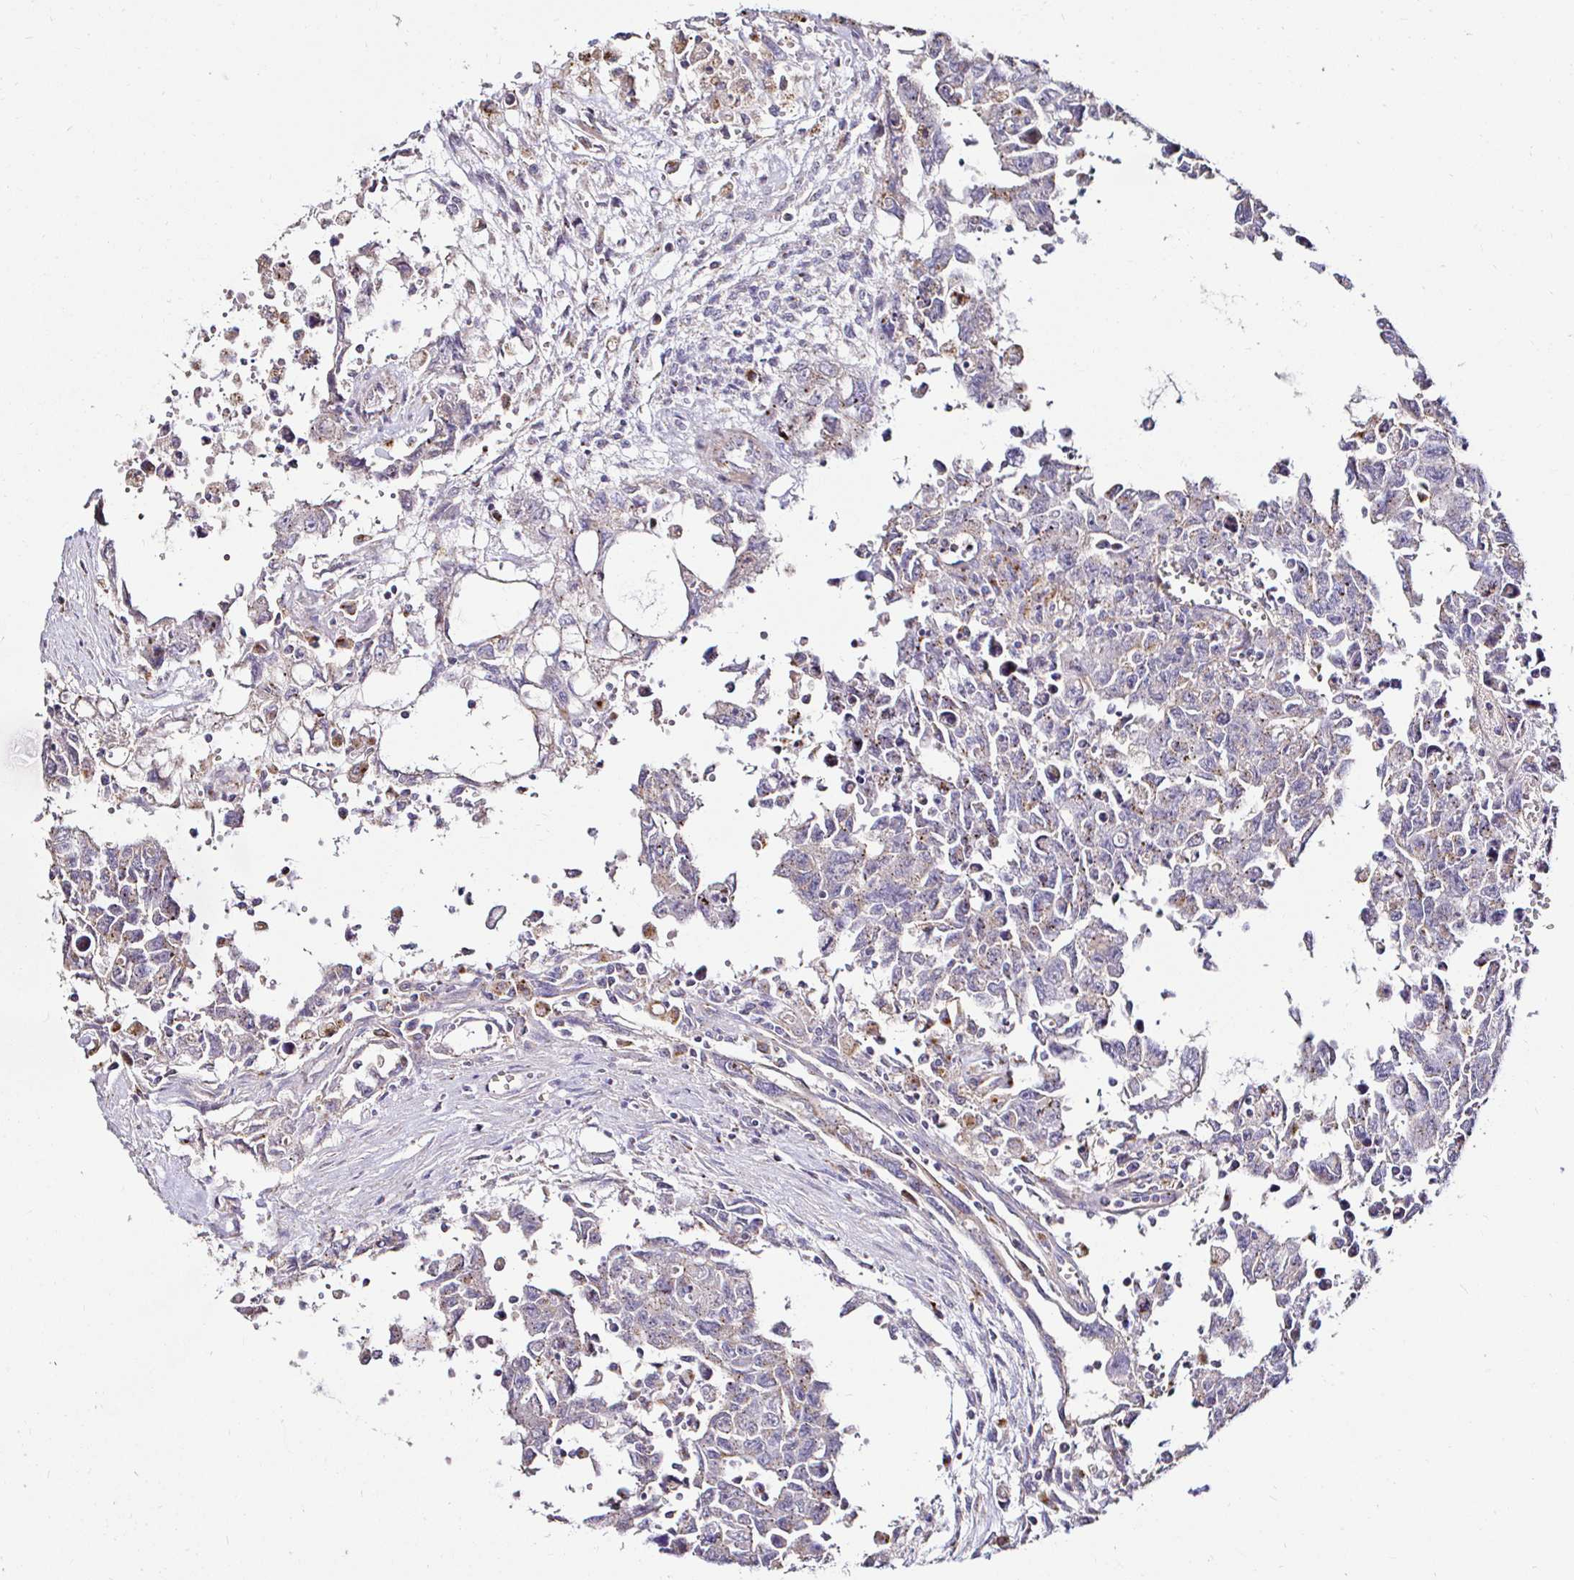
{"staining": {"intensity": "weak", "quantity": "25%-75%", "location": "cytoplasmic/membranous"}, "tissue": "testis cancer", "cell_type": "Tumor cells", "image_type": "cancer", "snomed": [{"axis": "morphology", "description": "Carcinoma, Embryonal, NOS"}, {"axis": "topography", "description": "Testis"}], "caption": "Testis cancer stained with a brown dye exhibits weak cytoplasmic/membranous positive expression in approximately 25%-75% of tumor cells.", "gene": "GALNS", "patient": {"sex": "male", "age": 24}}